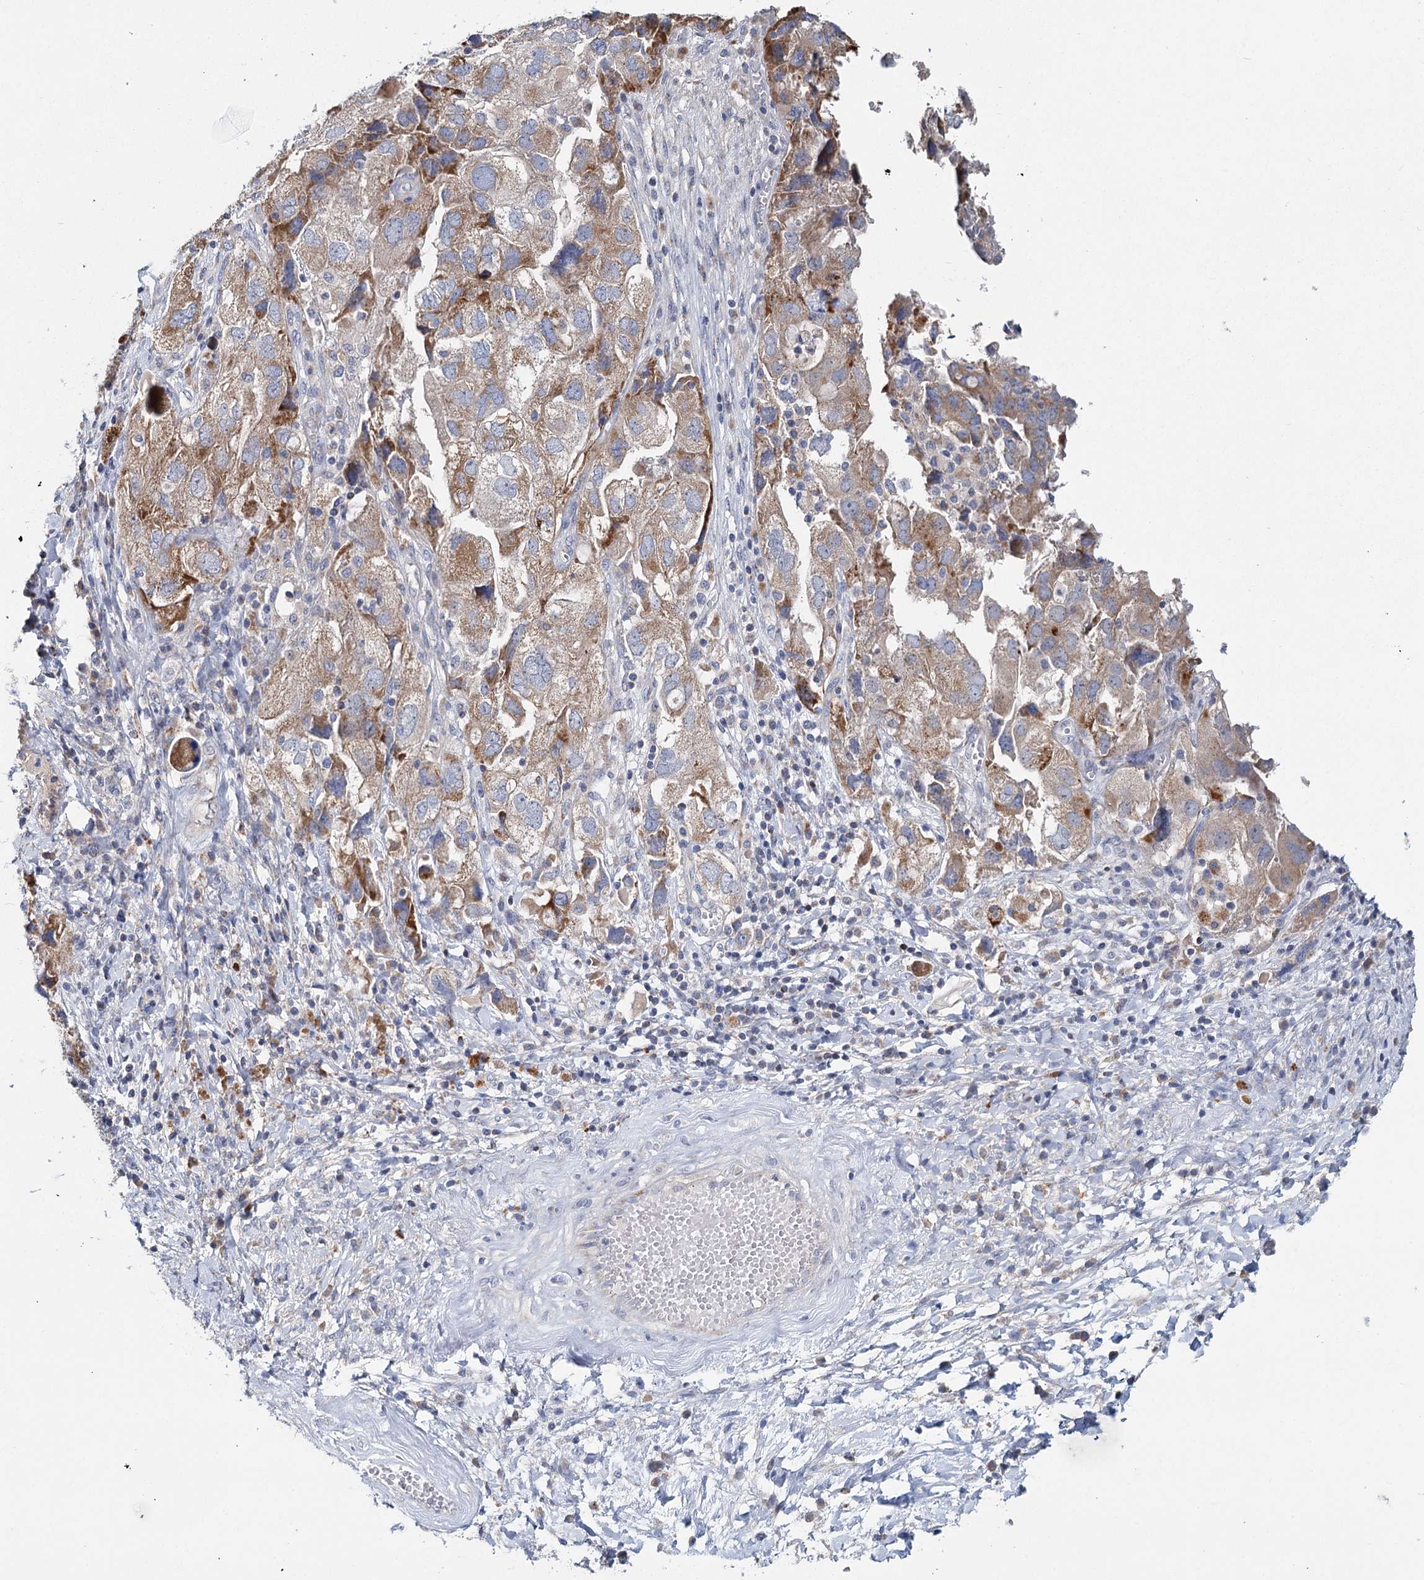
{"staining": {"intensity": "moderate", "quantity": ">75%", "location": "cytoplasmic/membranous"}, "tissue": "ovarian cancer", "cell_type": "Tumor cells", "image_type": "cancer", "snomed": [{"axis": "morphology", "description": "Carcinoma, NOS"}, {"axis": "morphology", "description": "Cystadenocarcinoma, serous, NOS"}, {"axis": "topography", "description": "Ovary"}], "caption": "The micrograph demonstrates immunohistochemical staining of ovarian cancer. There is moderate cytoplasmic/membranous expression is seen in about >75% of tumor cells.", "gene": "ANKRD16", "patient": {"sex": "female", "age": 69}}